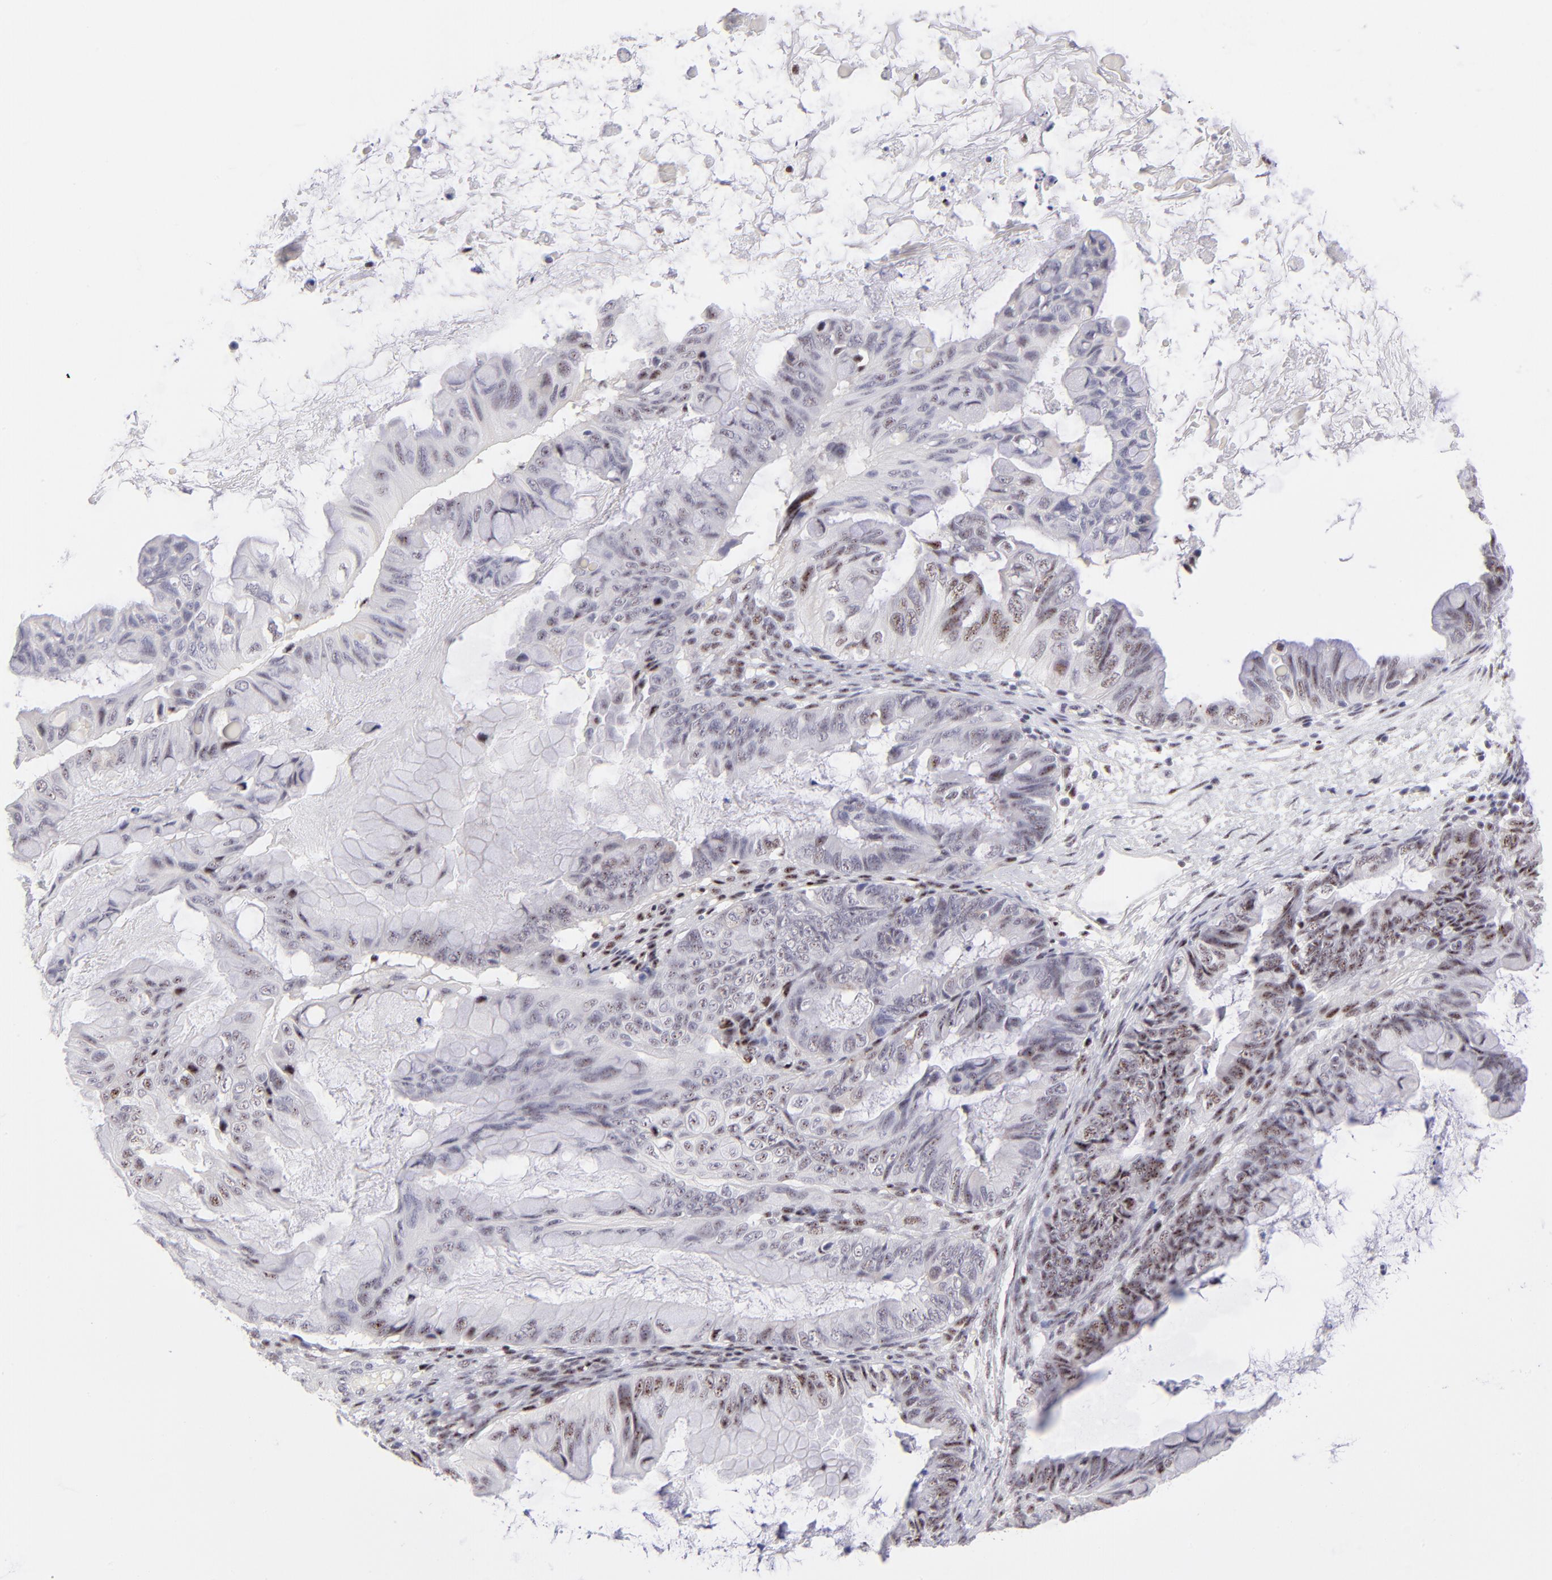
{"staining": {"intensity": "moderate", "quantity": "25%-75%", "location": "nuclear"}, "tissue": "ovarian cancer", "cell_type": "Tumor cells", "image_type": "cancer", "snomed": [{"axis": "morphology", "description": "Cystadenocarcinoma, mucinous, NOS"}, {"axis": "topography", "description": "Ovary"}], "caption": "This is an image of immunohistochemistry (IHC) staining of ovarian cancer (mucinous cystadenocarcinoma), which shows moderate staining in the nuclear of tumor cells.", "gene": "CDC25C", "patient": {"sex": "female", "age": 36}}